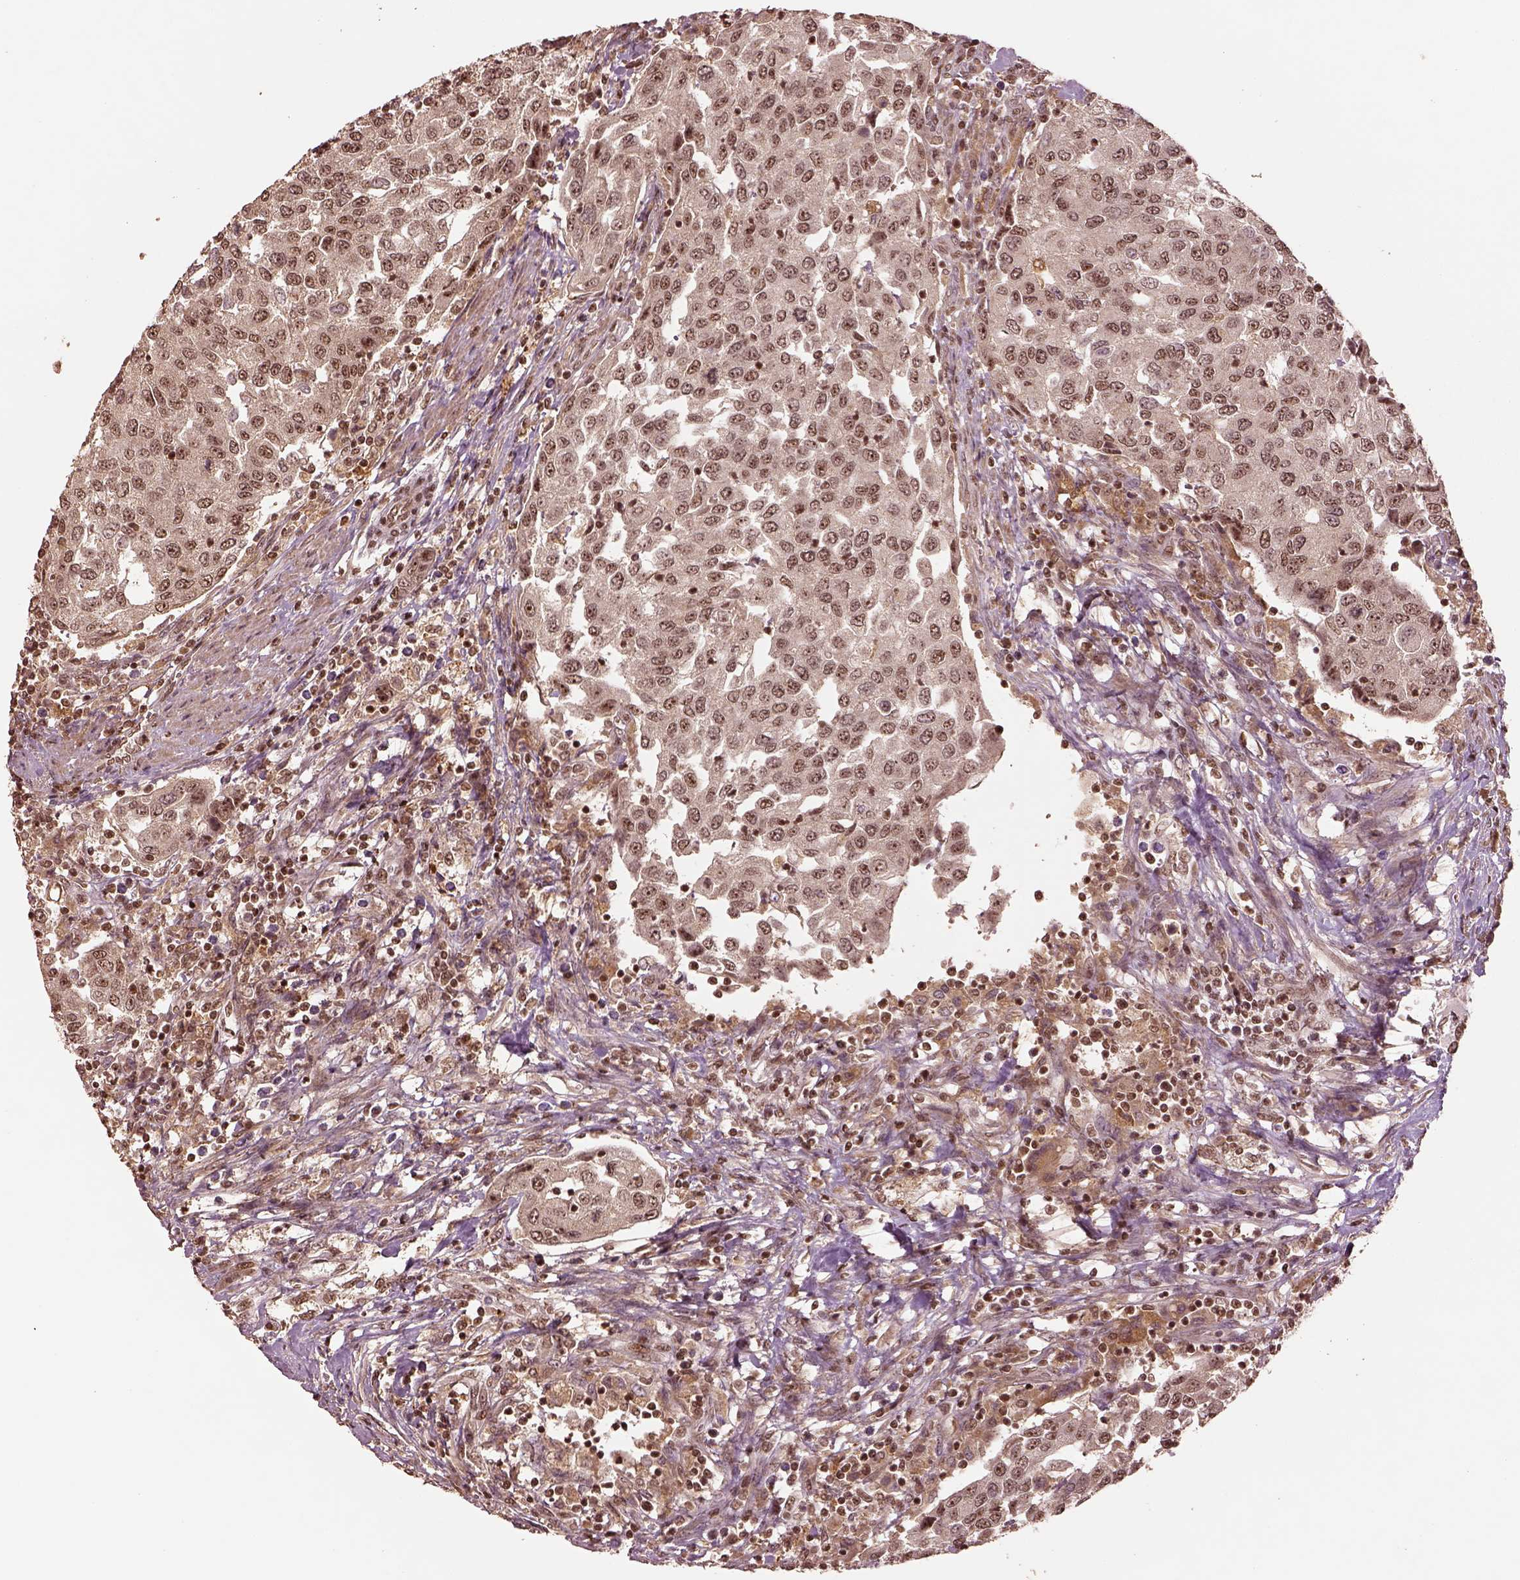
{"staining": {"intensity": "moderate", "quantity": ">75%", "location": "nuclear"}, "tissue": "urothelial cancer", "cell_type": "Tumor cells", "image_type": "cancer", "snomed": [{"axis": "morphology", "description": "Urothelial carcinoma, High grade"}, {"axis": "topography", "description": "Urinary bladder"}], "caption": "Protein positivity by immunohistochemistry (IHC) demonstrates moderate nuclear staining in approximately >75% of tumor cells in urothelial cancer.", "gene": "BRD9", "patient": {"sex": "female", "age": 78}}